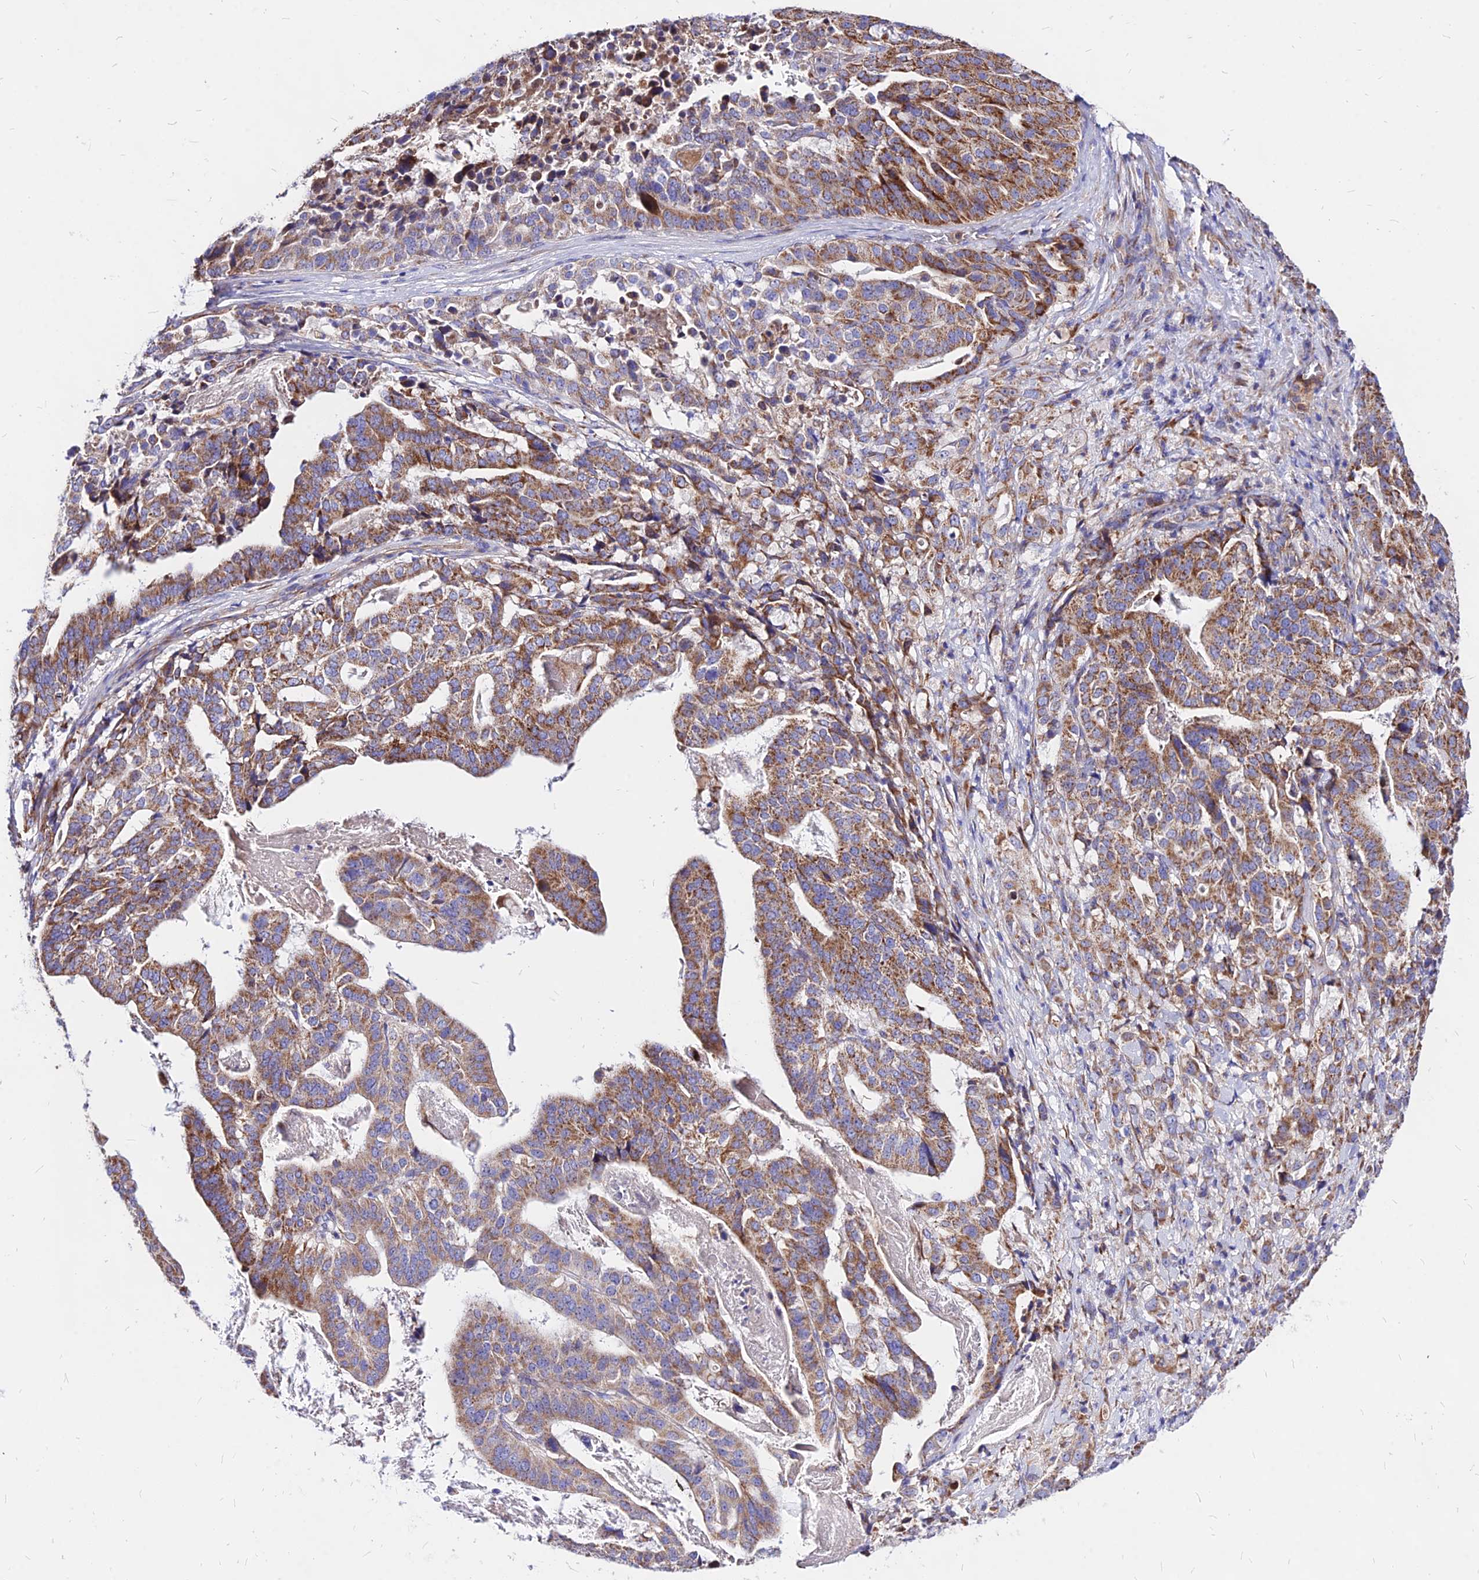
{"staining": {"intensity": "moderate", "quantity": ">75%", "location": "cytoplasmic/membranous"}, "tissue": "stomach cancer", "cell_type": "Tumor cells", "image_type": "cancer", "snomed": [{"axis": "morphology", "description": "Adenocarcinoma, NOS"}, {"axis": "topography", "description": "Stomach"}], "caption": "Stomach cancer (adenocarcinoma) tissue demonstrates moderate cytoplasmic/membranous positivity in approximately >75% of tumor cells, visualized by immunohistochemistry.", "gene": "MRPL3", "patient": {"sex": "male", "age": 48}}